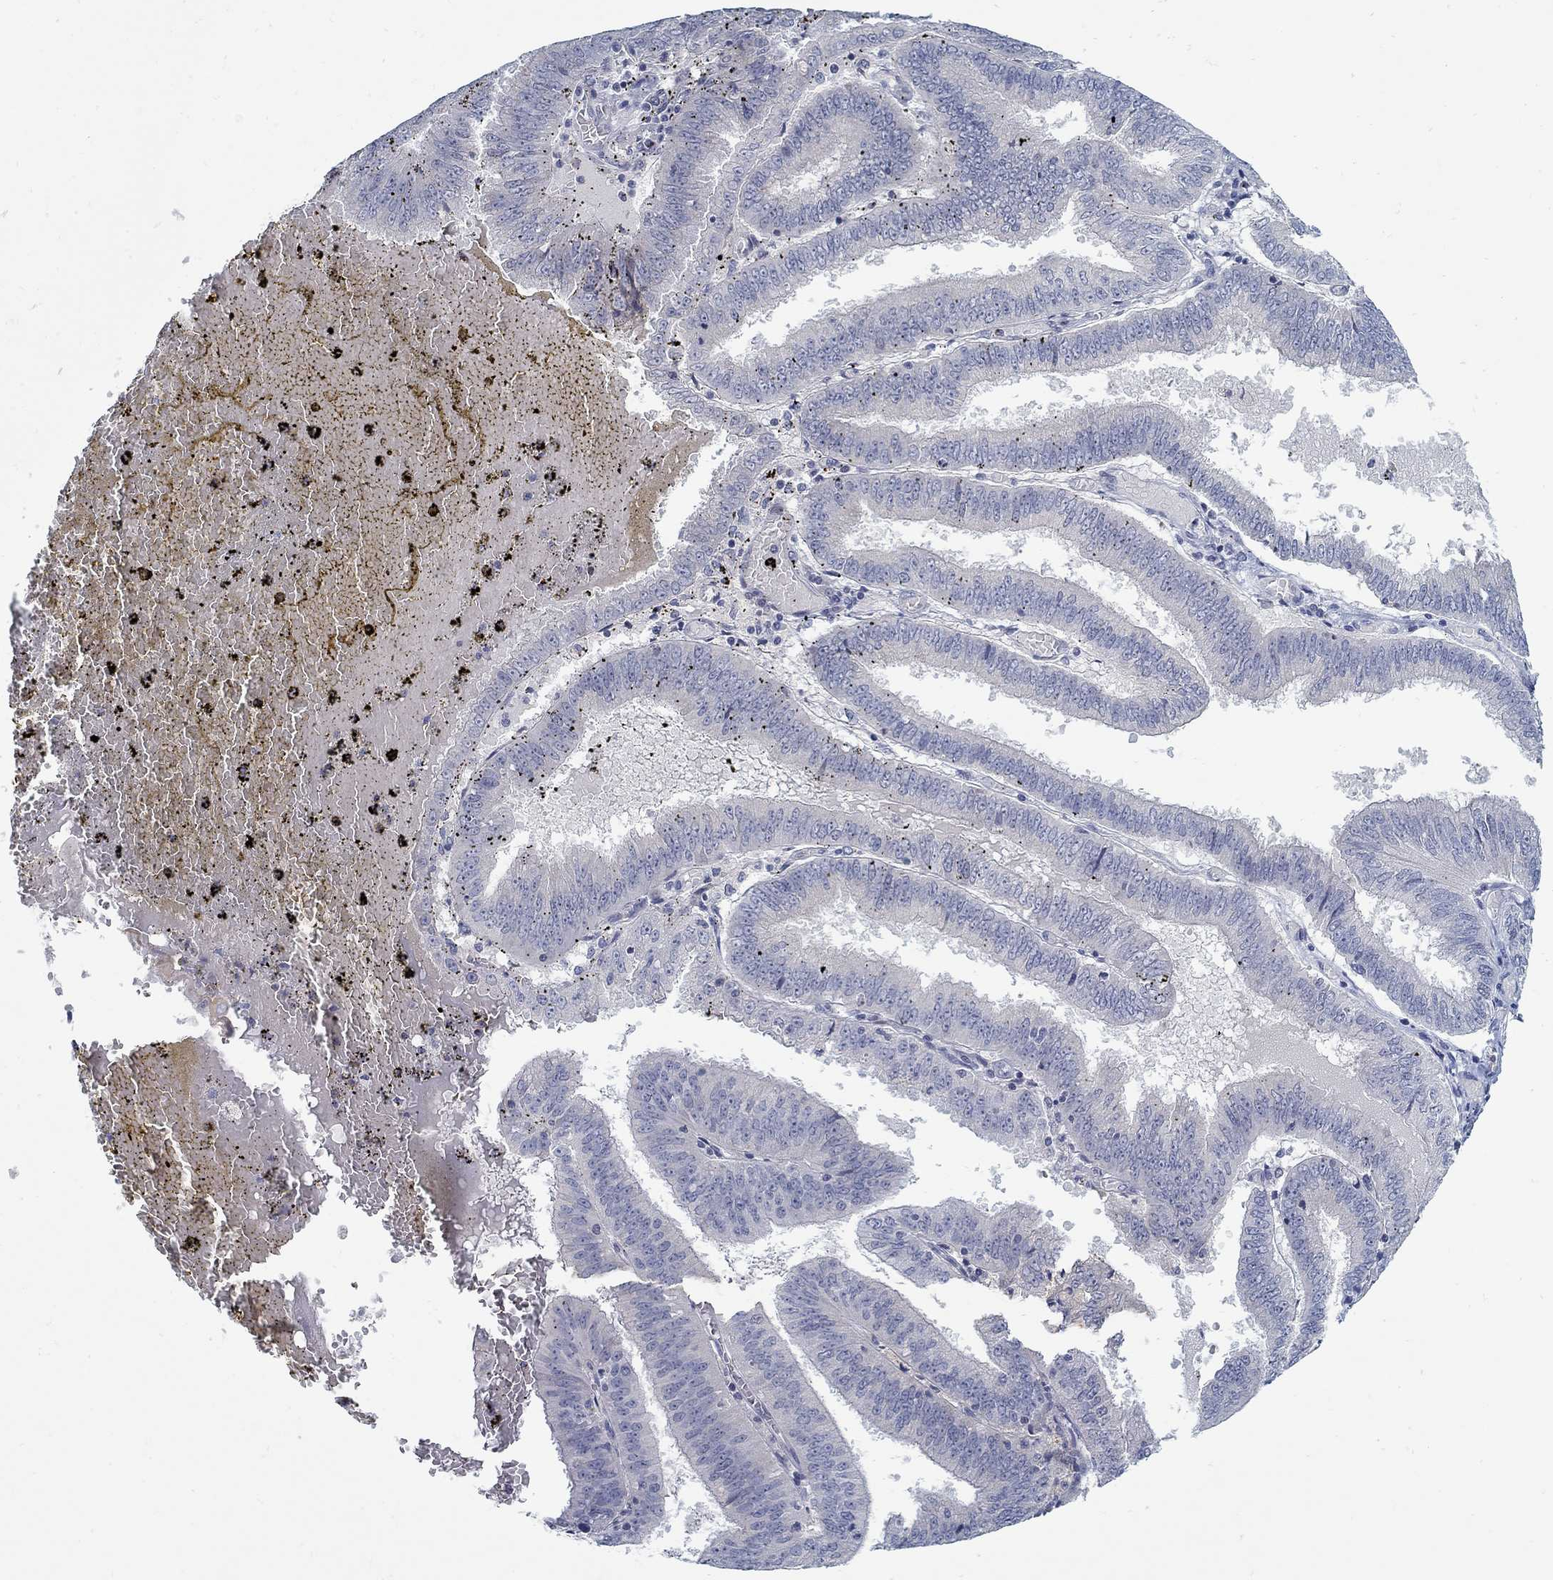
{"staining": {"intensity": "negative", "quantity": "none", "location": "none"}, "tissue": "endometrial cancer", "cell_type": "Tumor cells", "image_type": "cancer", "snomed": [{"axis": "morphology", "description": "Adenocarcinoma, NOS"}, {"axis": "topography", "description": "Endometrium"}], "caption": "This is an immunohistochemistry histopathology image of endometrial adenocarcinoma. There is no staining in tumor cells.", "gene": "ANO7", "patient": {"sex": "female", "age": 66}}